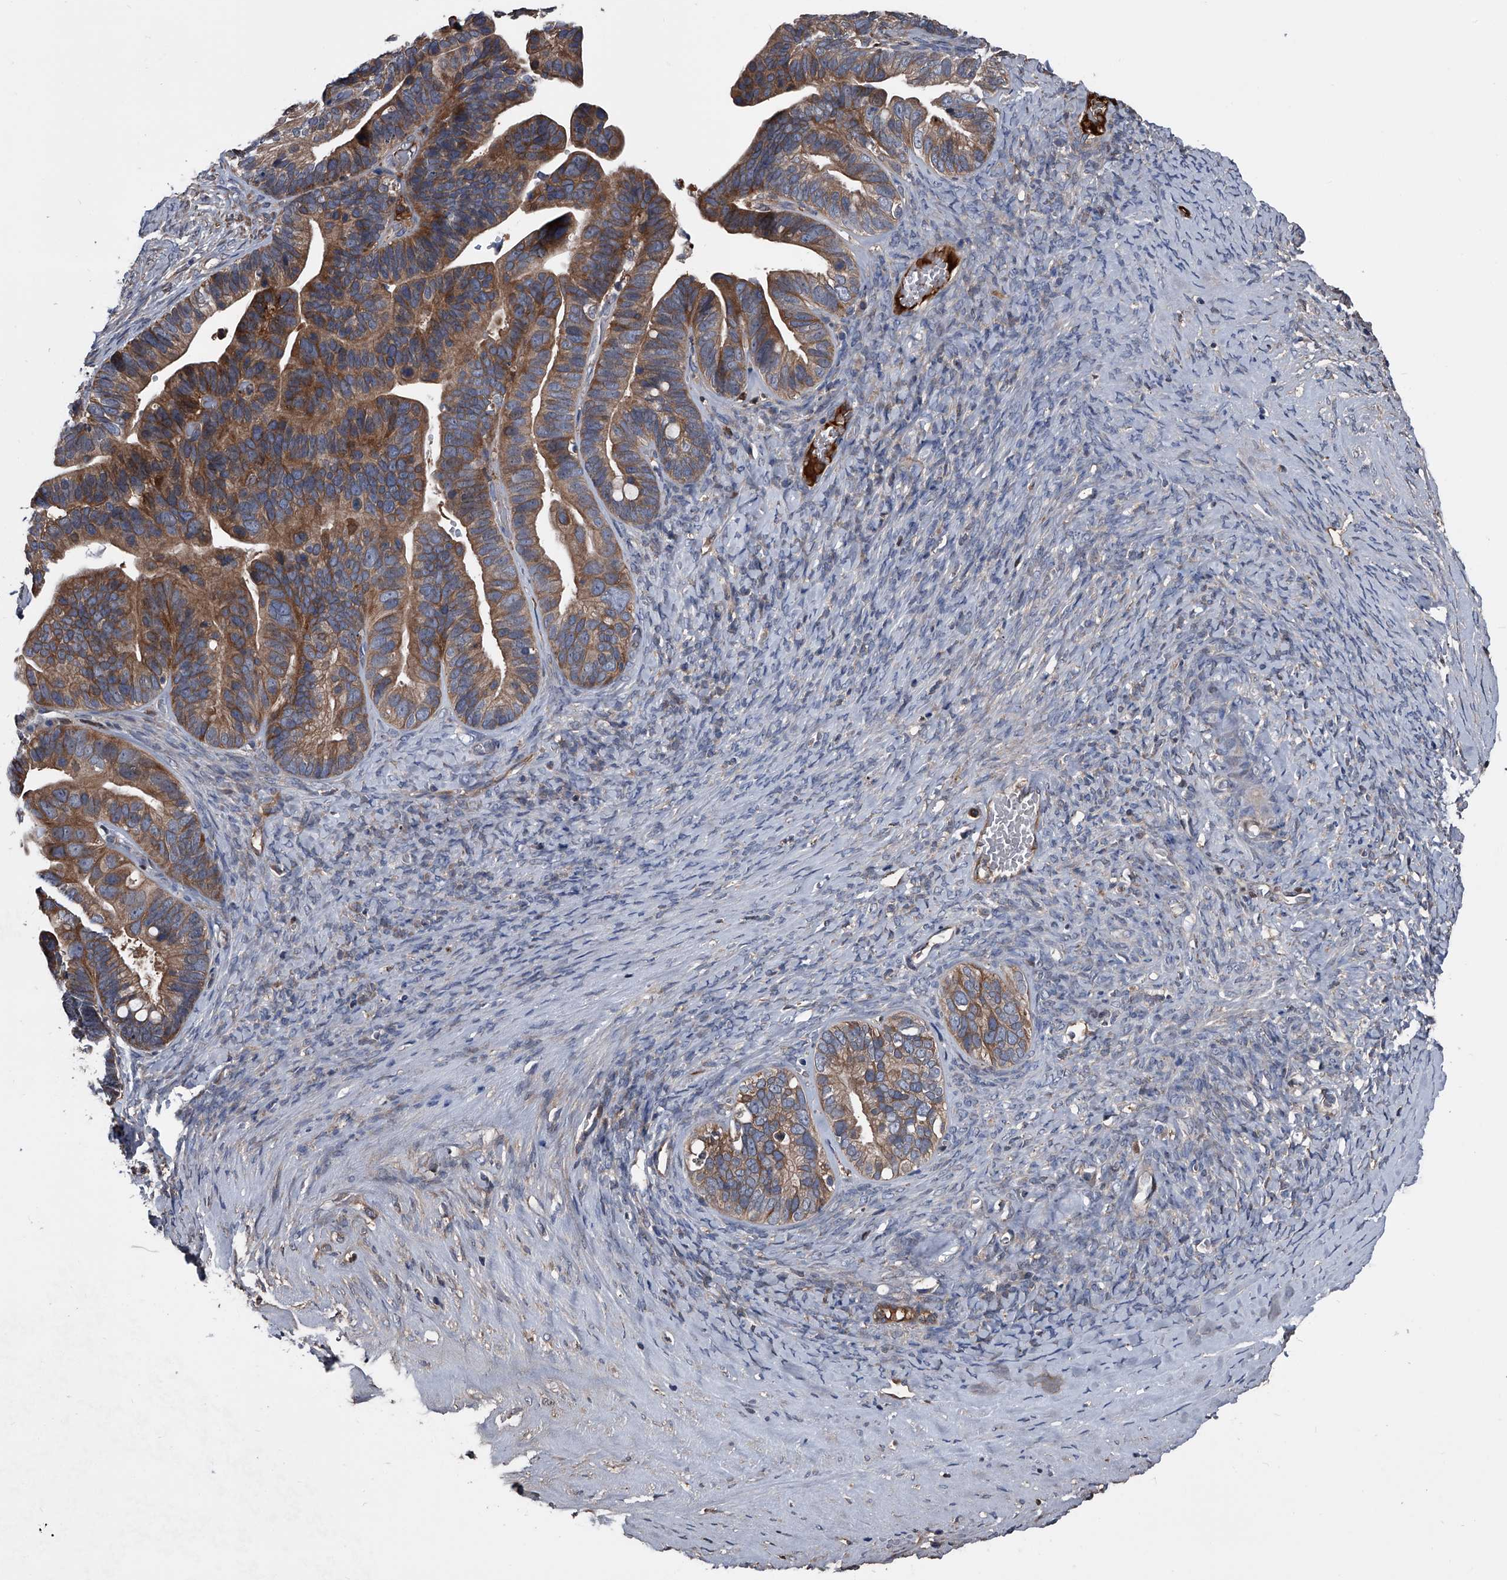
{"staining": {"intensity": "moderate", "quantity": ">75%", "location": "cytoplasmic/membranous"}, "tissue": "ovarian cancer", "cell_type": "Tumor cells", "image_type": "cancer", "snomed": [{"axis": "morphology", "description": "Cystadenocarcinoma, serous, NOS"}, {"axis": "topography", "description": "Ovary"}], "caption": "IHC (DAB) staining of ovarian cancer reveals moderate cytoplasmic/membranous protein positivity in approximately >75% of tumor cells.", "gene": "KIF13A", "patient": {"sex": "female", "age": 56}}